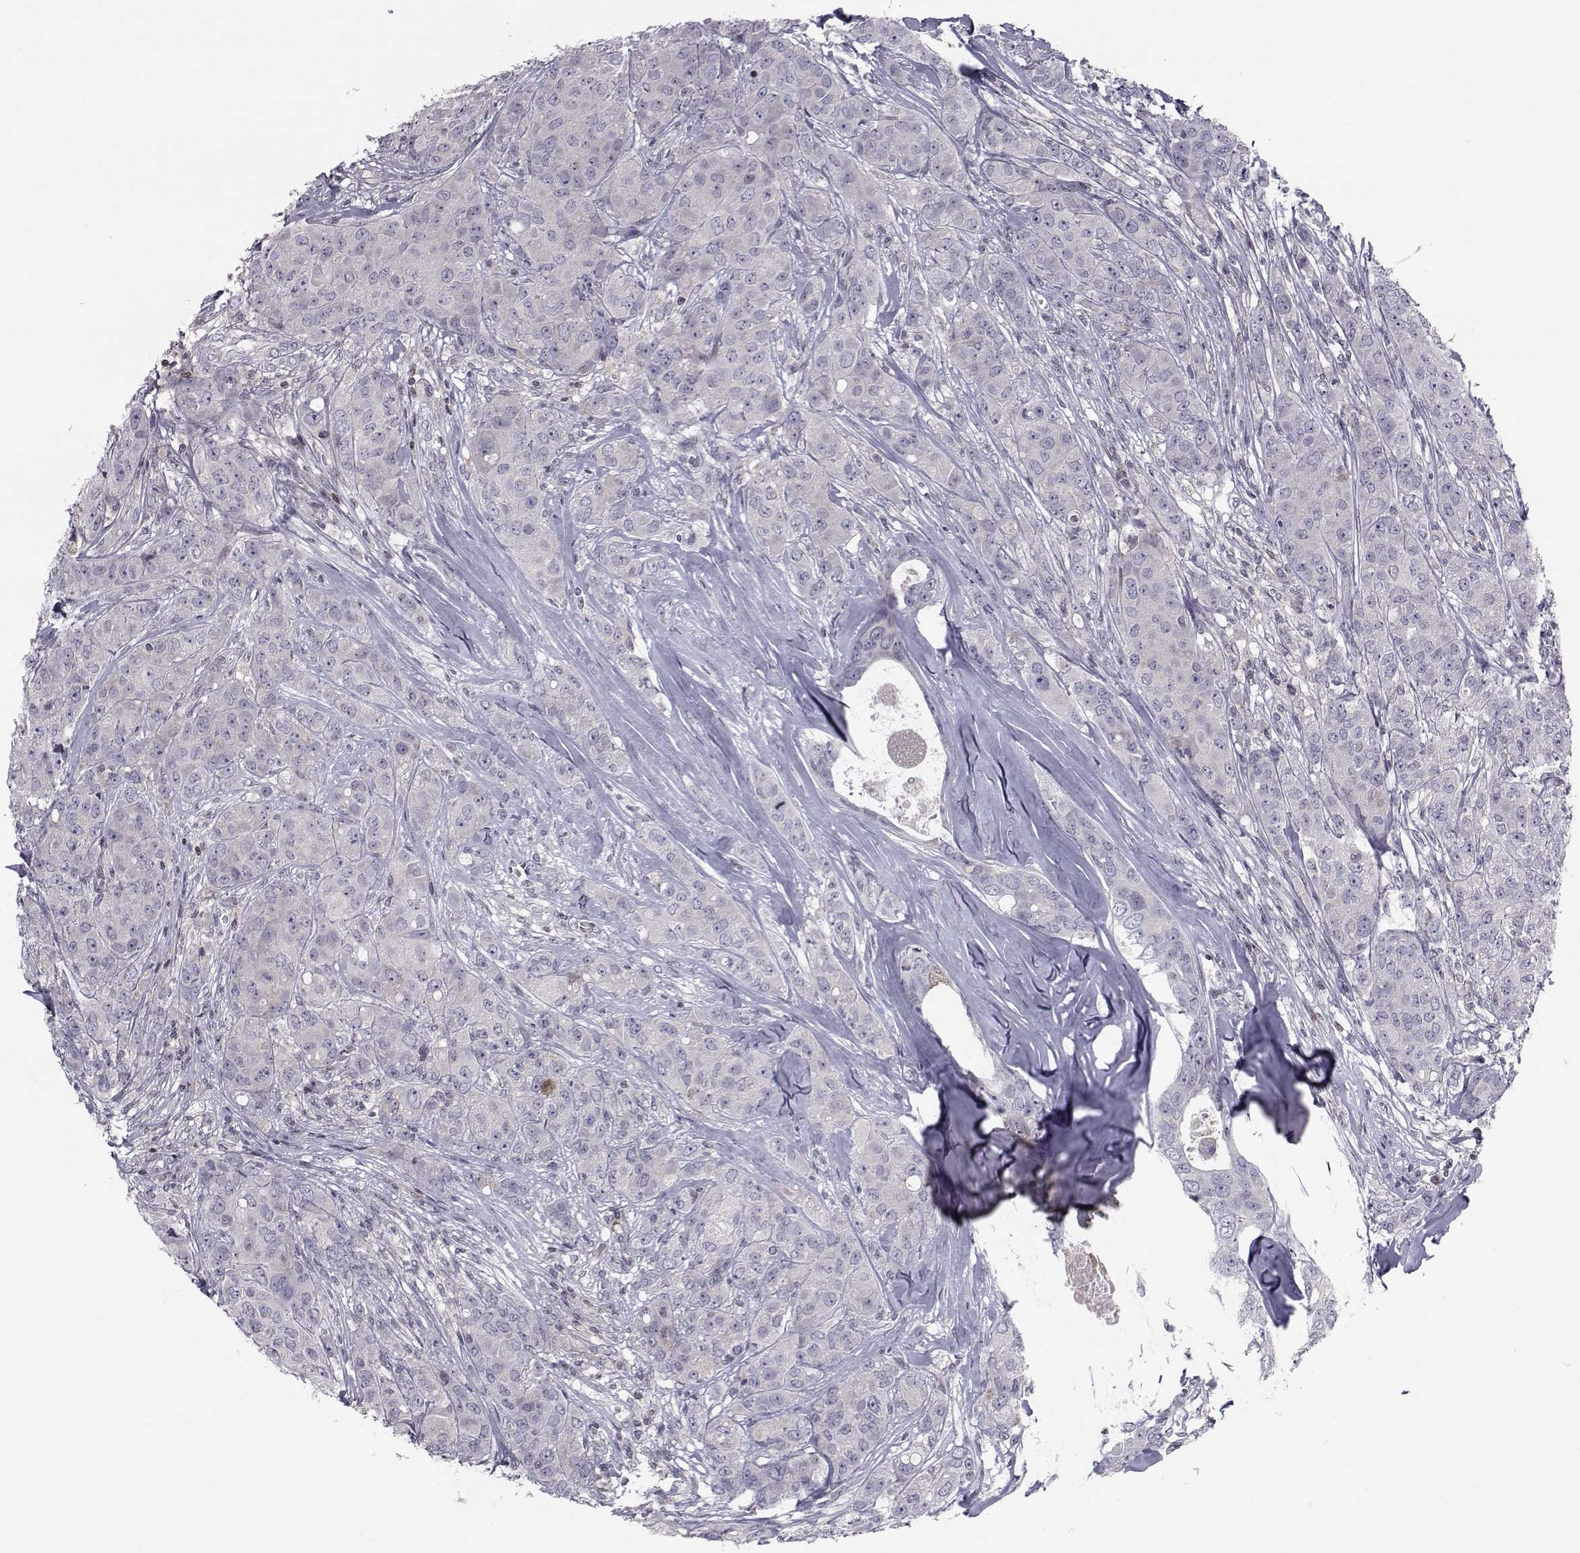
{"staining": {"intensity": "negative", "quantity": "none", "location": "none"}, "tissue": "breast cancer", "cell_type": "Tumor cells", "image_type": "cancer", "snomed": [{"axis": "morphology", "description": "Duct carcinoma"}, {"axis": "topography", "description": "Breast"}], "caption": "IHC of human breast cancer (invasive ductal carcinoma) exhibits no staining in tumor cells. Nuclei are stained in blue.", "gene": "PCP4L1", "patient": {"sex": "female", "age": 43}}